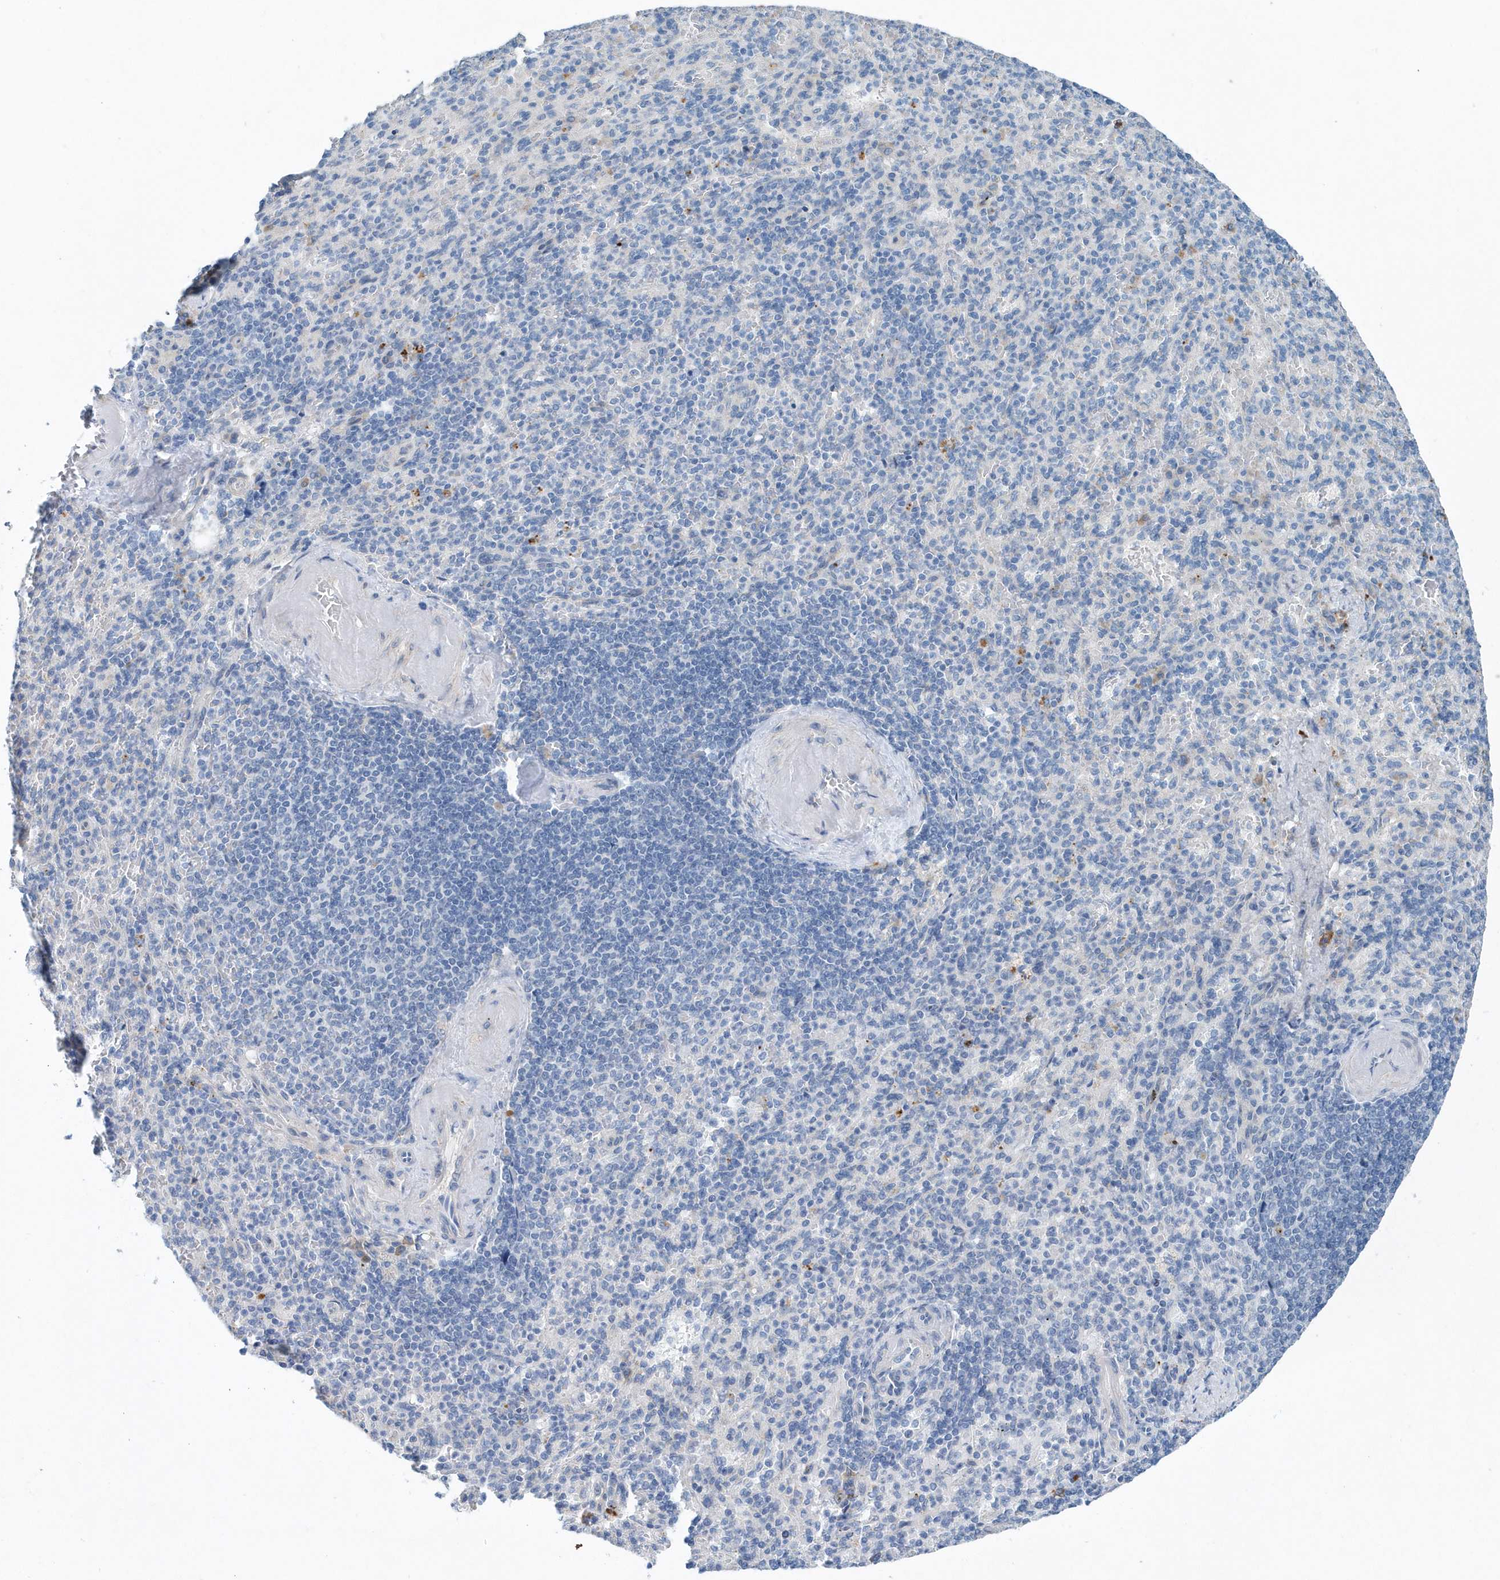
{"staining": {"intensity": "negative", "quantity": "none", "location": "none"}, "tissue": "spleen", "cell_type": "Cells in red pulp", "image_type": "normal", "snomed": [{"axis": "morphology", "description": "Normal tissue, NOS"}, {"axis": "topography", "description": "Spleen"}], "caption": "Histopathology image shows no protein positivity in cells in red pulp of normal spleen.", "gene": "PFN2", "patient": {"sex": "female", "age": 74}}